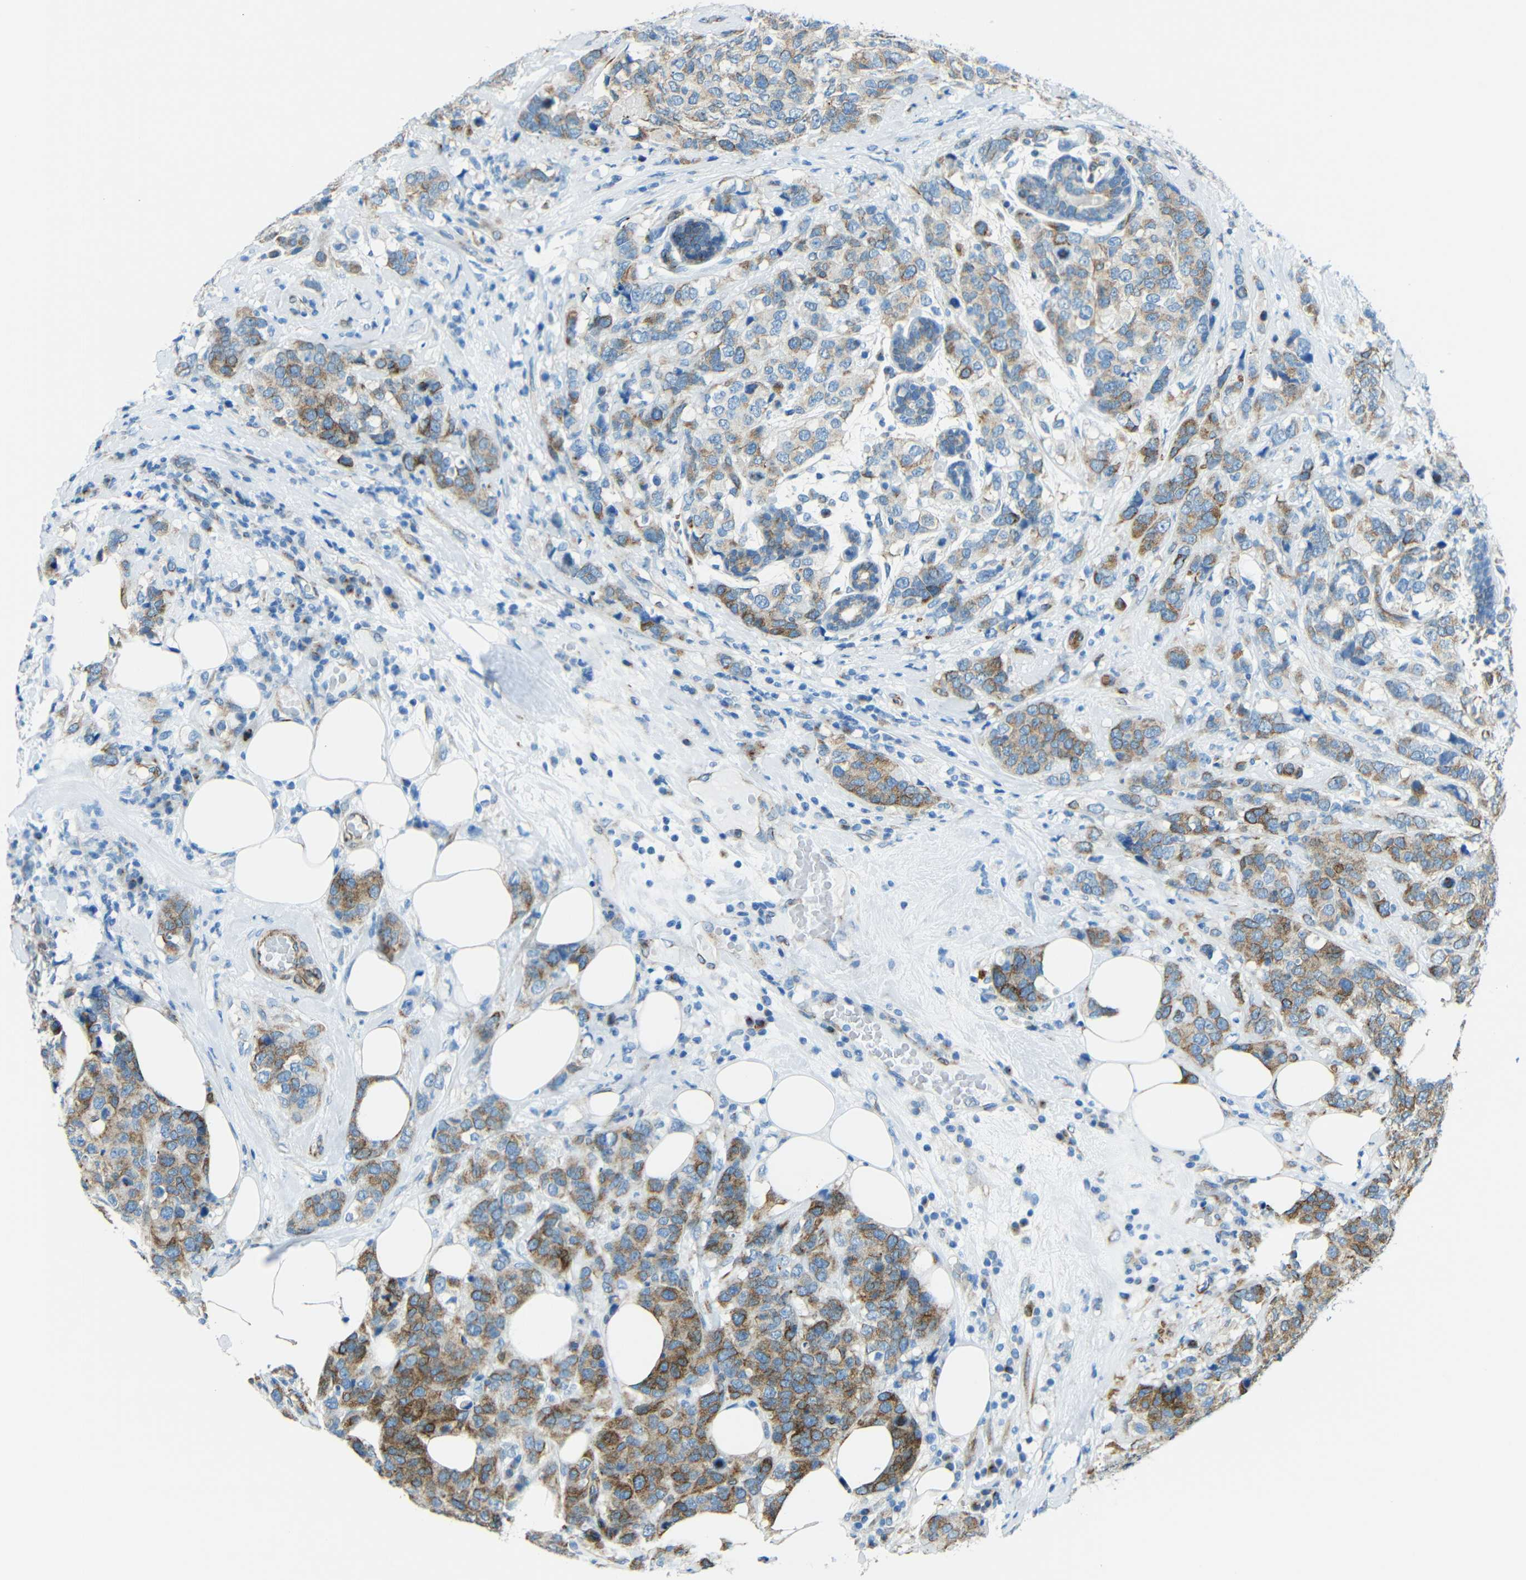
{"staining": {"intensity": "moderate", "quantity": ">75%", "location": "cytoplasmic/membranous"}, "tissue": "breast cancer", "cell_type": "Tumor cells", "image_type": "cancer", "snomed": [{"axis": "morphology", "description": "Lobular carcinoma"}, {"axis": "topography", "description": "Breast"}], "caption": "An immunohistochemistry image of neoplastic tissue is shown. Protein staining in brown highlights moderate cytoplasmic/membranous positivity in breast cancer (lobular carcinoma) within tumor cells. The protein of interest is shown in brown color, while the nuclei are stained blue.", "gene": "TUBB4B", "patient": {"sex": "female", "age": 59}}